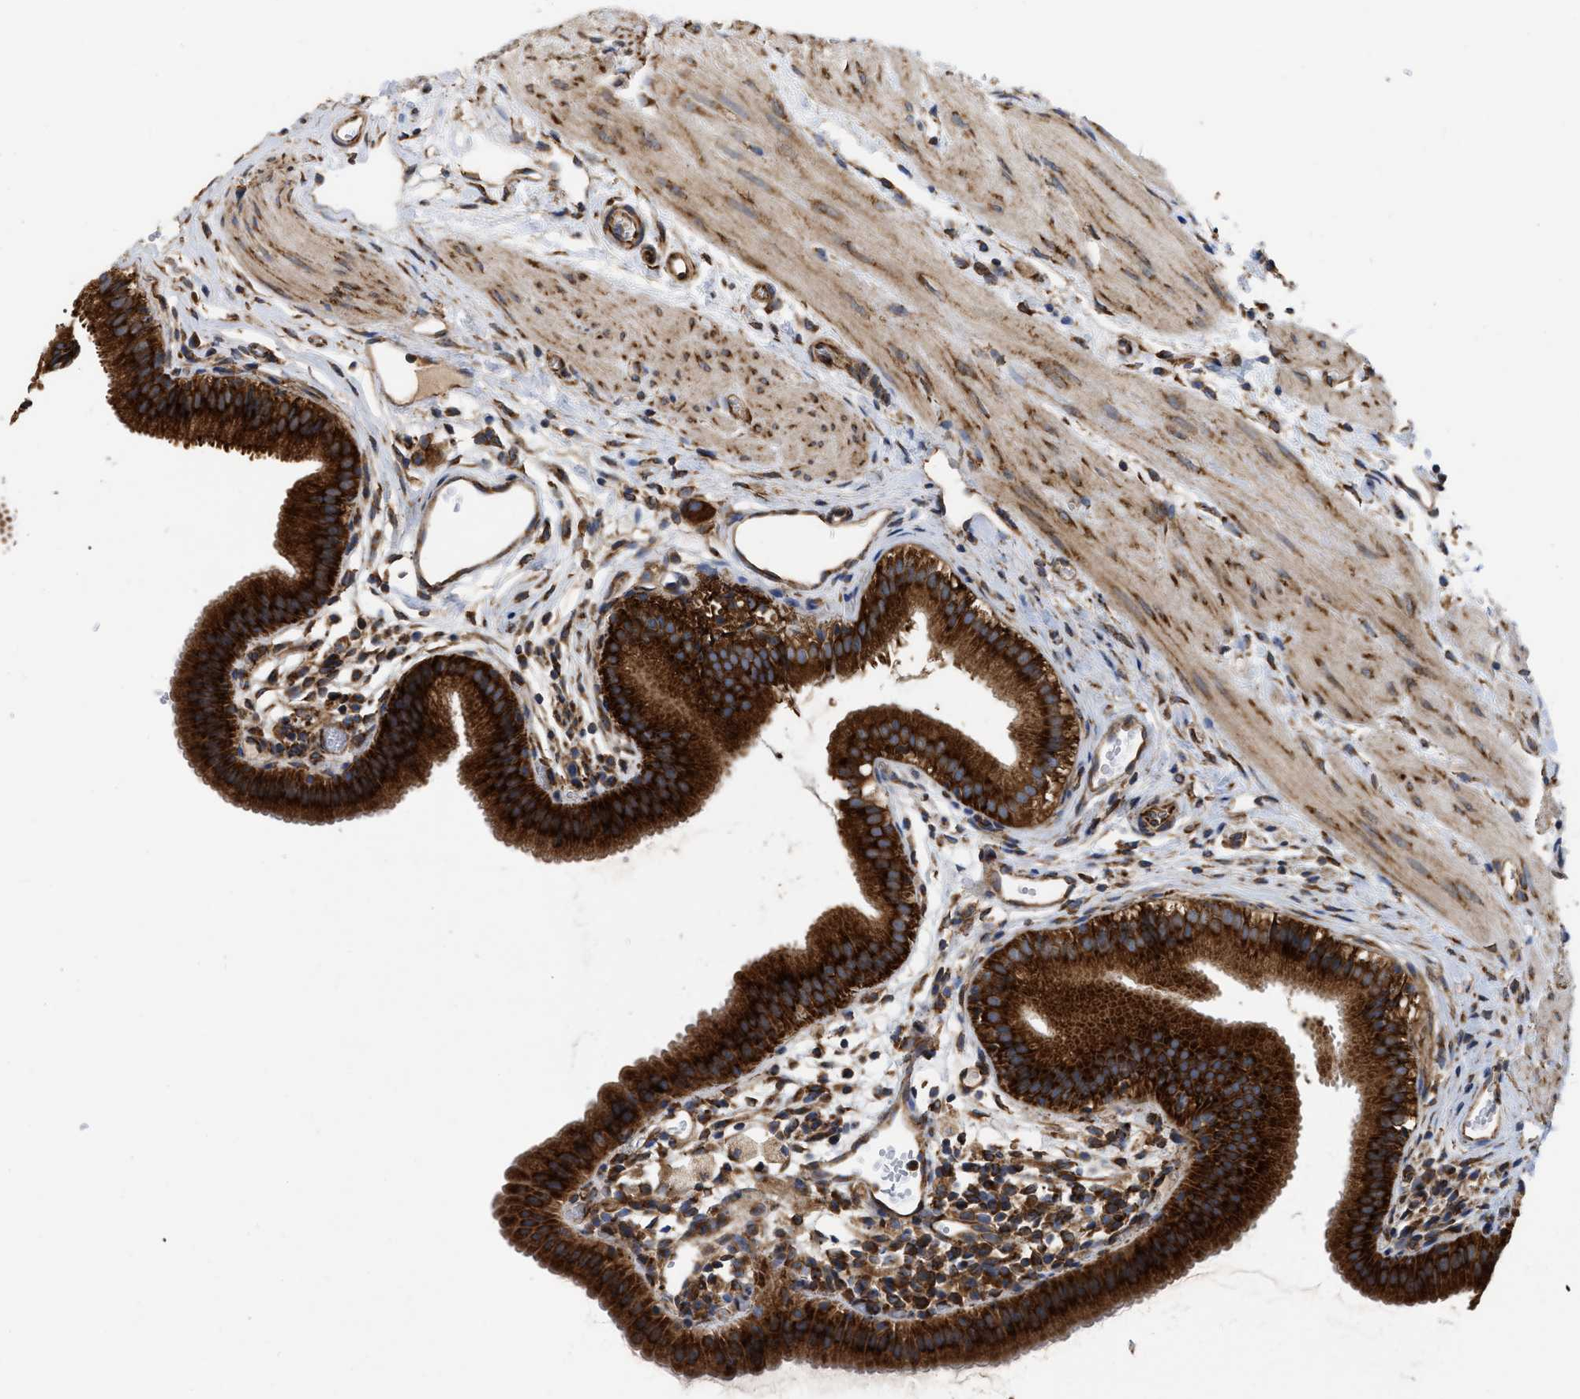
{"staining": {"intensity": "strong", "quantity": ">75%", "location": "cytoplasmic/membranous"}, "tissue": "gallbladder", "cell_type": "Glandular cells", "image_type": "normal", "snomed": [{"axis": "morphology", "description": "Normal tissue, NOS"}, {"axis": "topography", "description": "Gallbladder"}], "caption": "Human gallbladder stained with a brown dye reveals strong cytoplasmic/membranous positive staining in approximately >75% of glandular cells.", "gene": "FAM120A", "patient": {"sex": "female", "age": 26}}